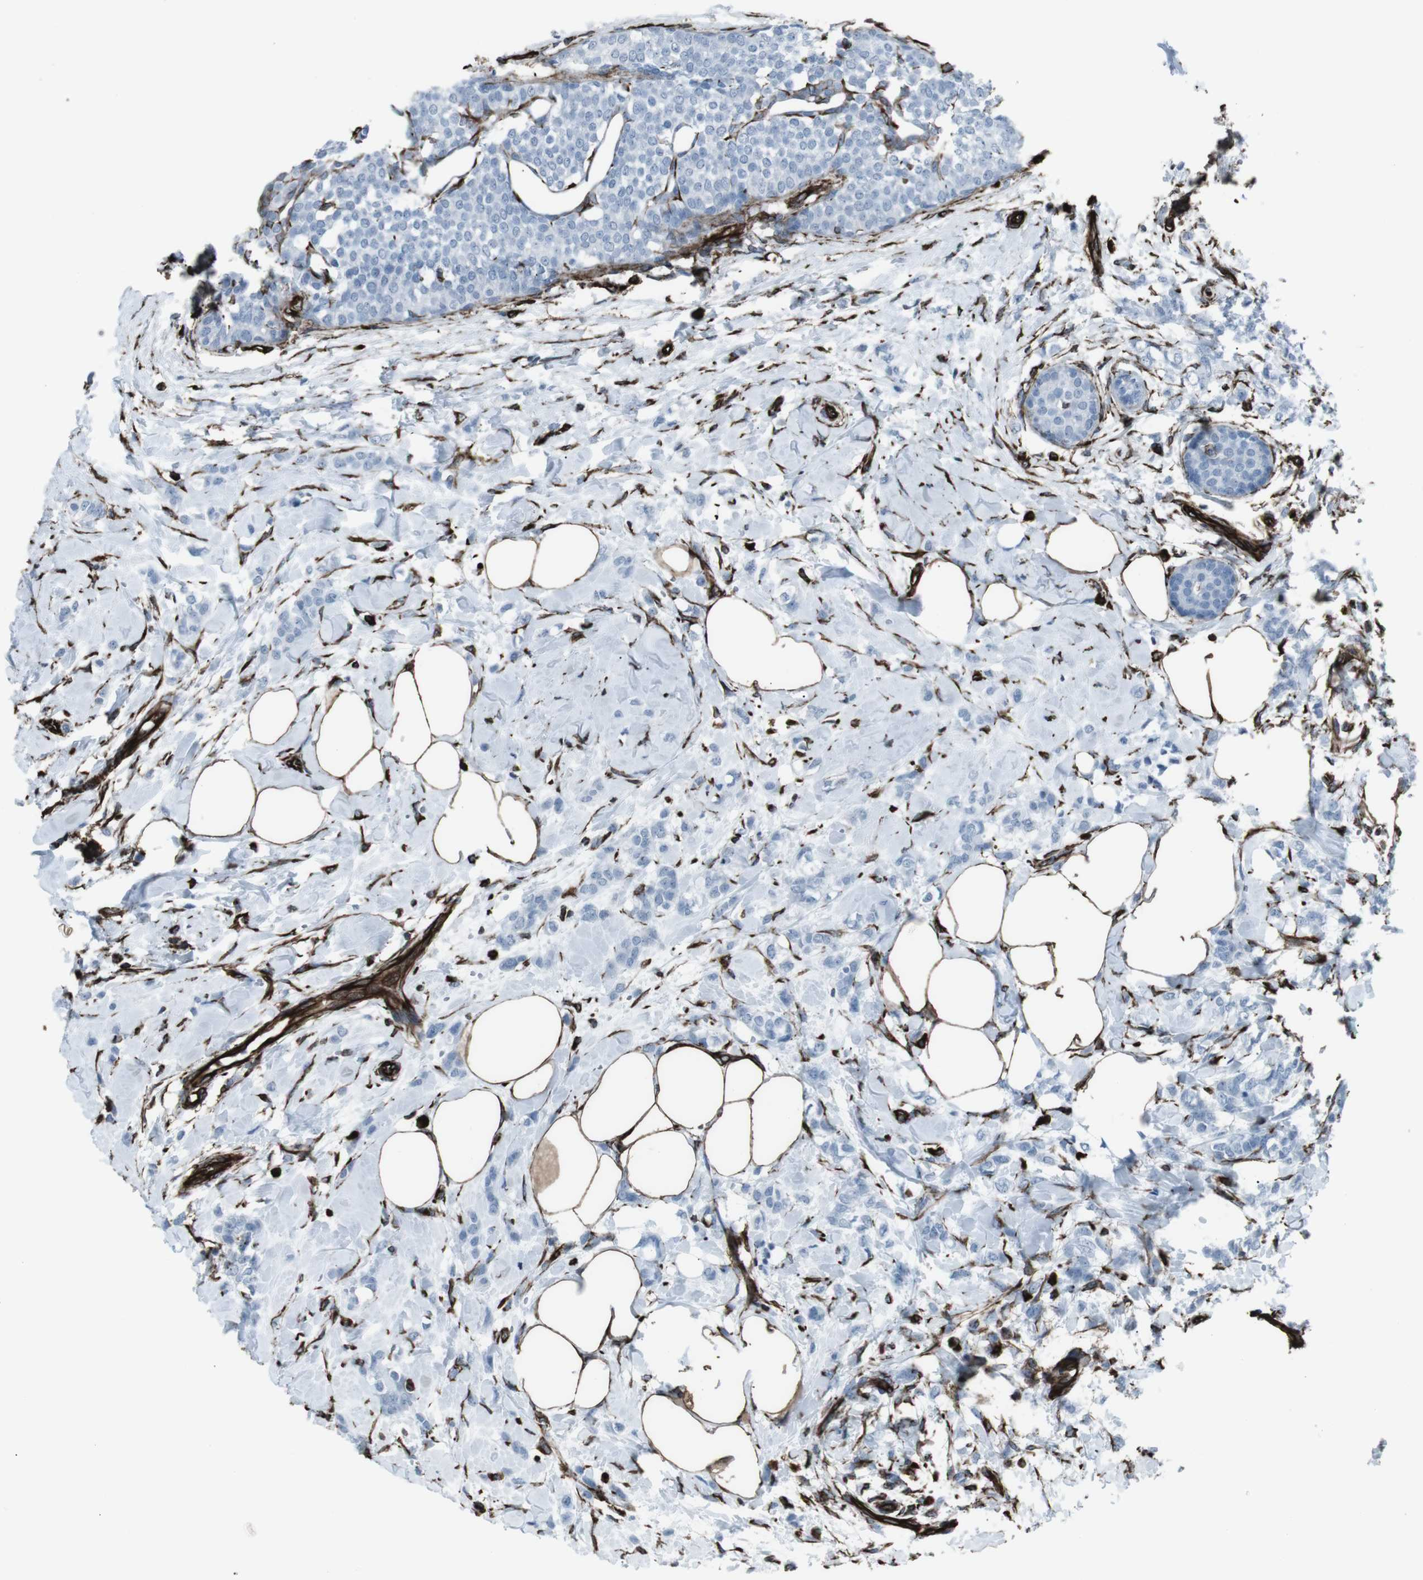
{"staining": {"intensity": "negative", "quantity": "none", "location": "none"}, "tissue": "breast cancer", "cell_type": "Tumor cells", "image_type": "cancer", "snomed": [{"axis": "morphology", "description": "Lobular carcinoma, in situ"}, {"axis": "morphology", "description": "Lobular carcinoma"}, {"axis": "topography", "description": "Breast"}], "caption": "Histopathology image shows no significant protein expression in tumor cells of breast cancer (lobular carcinoma in situ).", "gene": "ZDHHC6", "patient": {"sex": "female", "age": 41}}